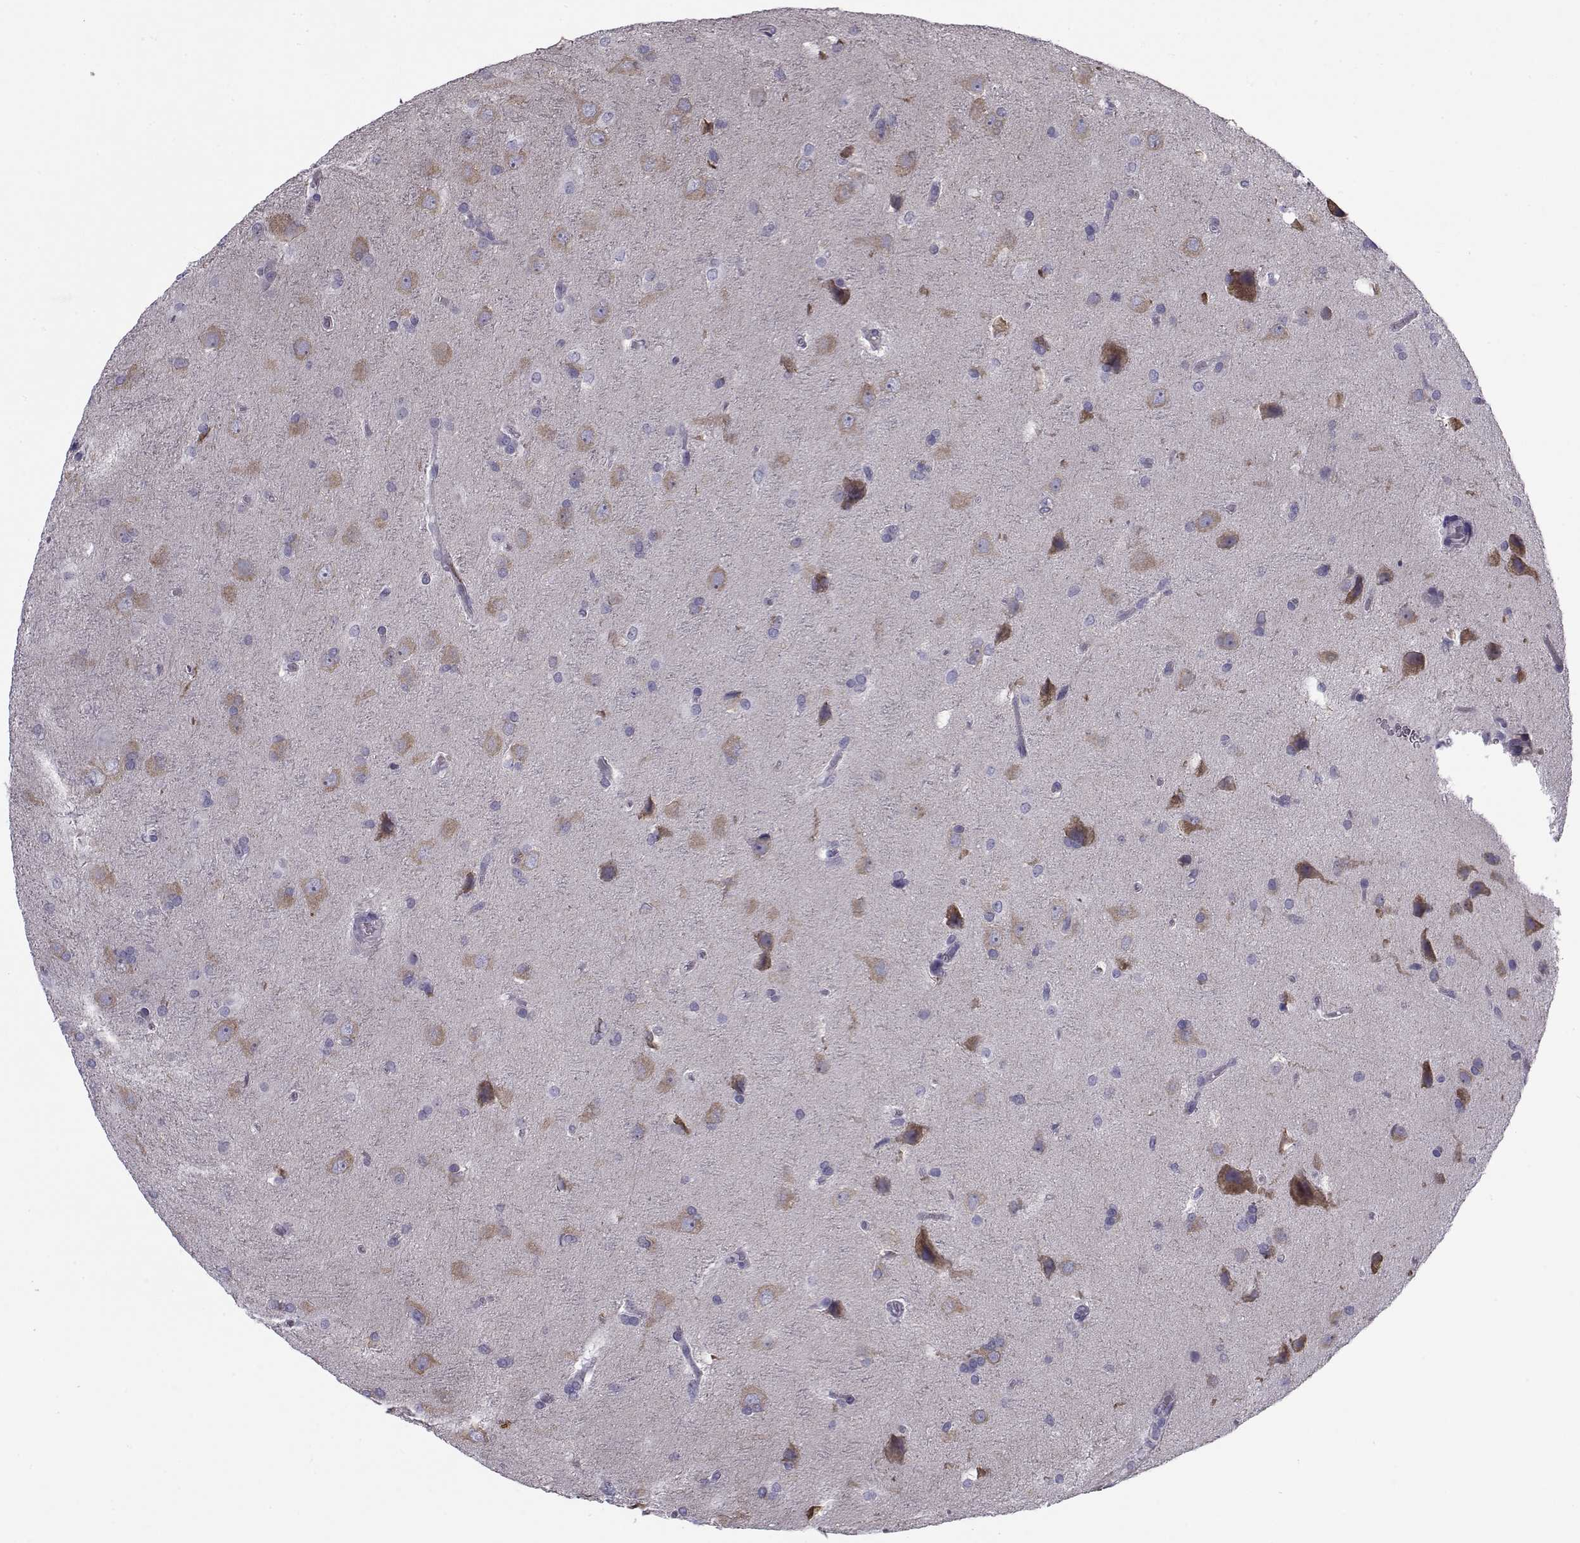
{"staining": {"intensity": "negative", "quantity": "none", "location": "none"}, "tissue": "glioma", "cell_type": "Tumor cells", "image_type": "cancer", "snomed": [{"axis": "morphology", "description": "Glioma, malignant, Low grade"}, {"axis": "topography", "description": "Brain"}], "caption": "Tumor cells show no significant staining in glioma.", "gene": "LRRC27", "patient": {"sex": "male", "age": 58}}